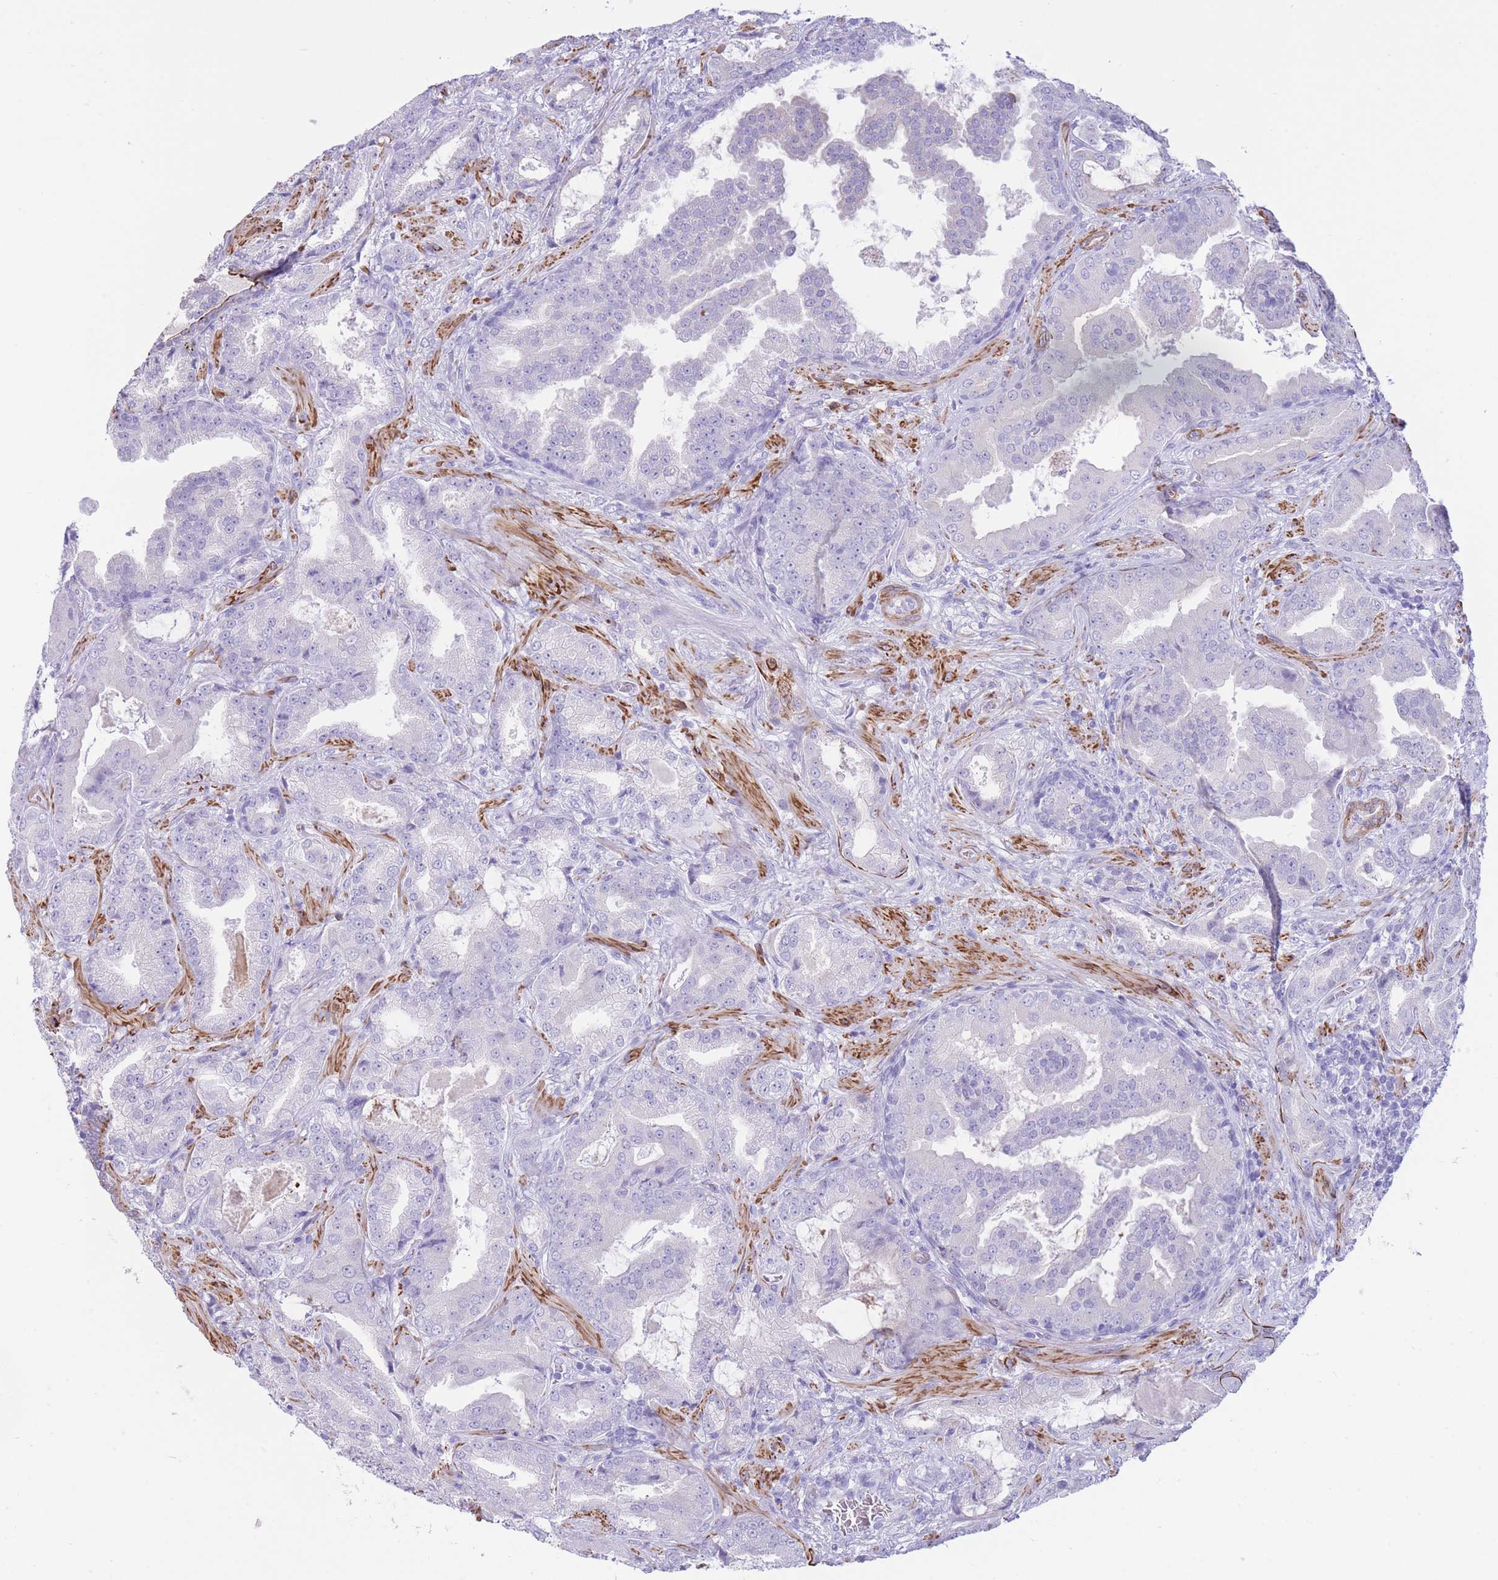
{"staining": {"intensity": "negative", "quantity": "none", "location": "none"}, "tissue": "prostate cancer", "cell_type": "Tumor cells", "image_type": "cancer", "snomed": [{"axis": "morphology", "description": "Adenocarcinoma, High grade"}, {"axis": "topography", "description": "Prostate"}], "caption": "The histopathology image reveals no staining of tumor cells in prostate cancer (high-grade adenocarcinoma).", "gene": "VWA8", "patient": {"sex": "male", "age": 68}}